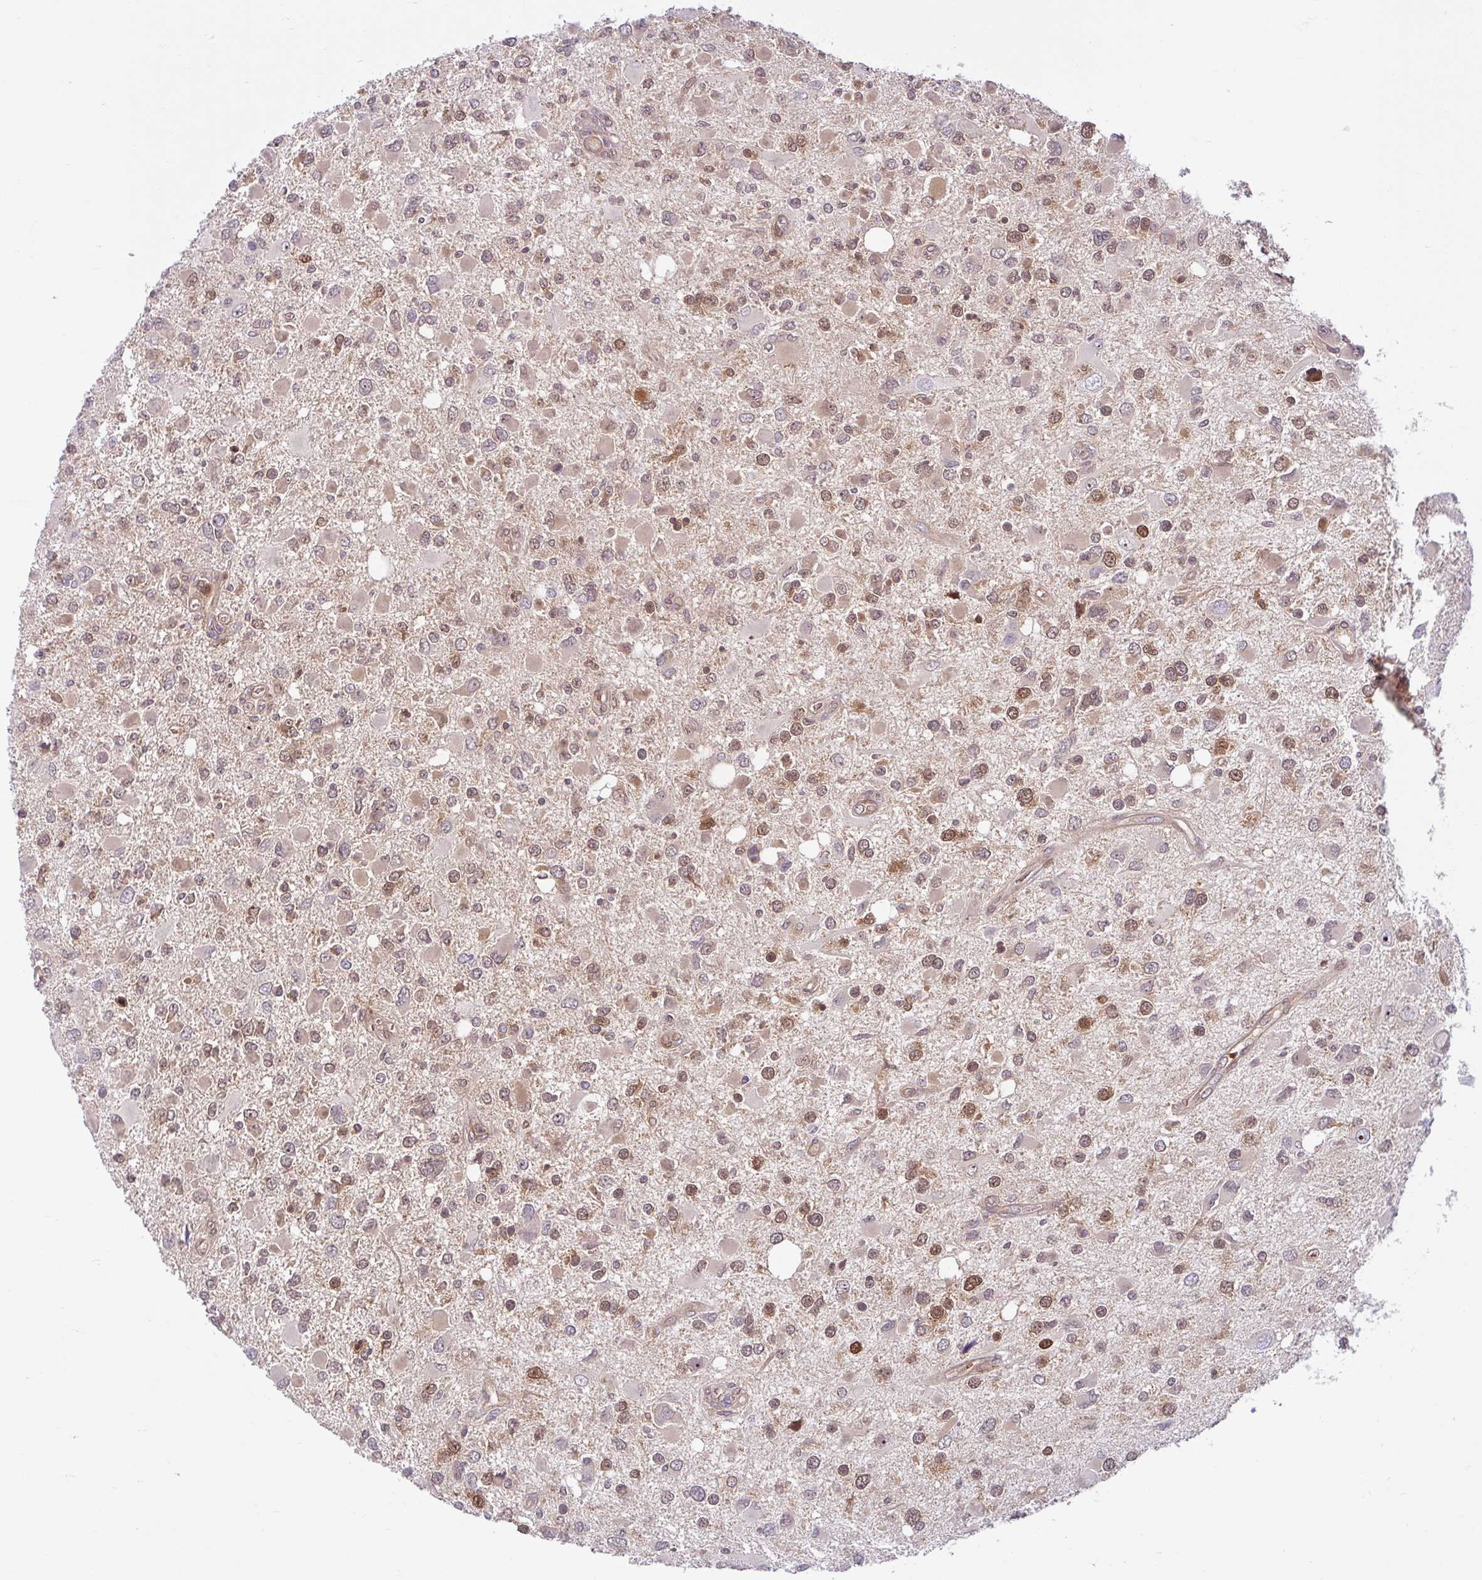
{"staining": {"intensity": "moderate", "quantity": "25%-75%", "location": "cytoplasmic/membranous,nuclear"}, "tissue": "glioma", "cell_type": "Tumor cells", "image_type": "cancer", "snomed": [{"axis": "morphology", "description": "Glioma, malignant, High grade"}, {"axis": "topography", "description": "Brain"}], "caption": "Immunohistochemistry (IHC) micrograph of glioma stained for a protein (brown), which shows medium levels of moderate cytoplasmic/membranous and nuclear expression in about 25%-75% of tumor cells.", "gene": "HMBS", "patient": {"sex": "male", "age": 53}}